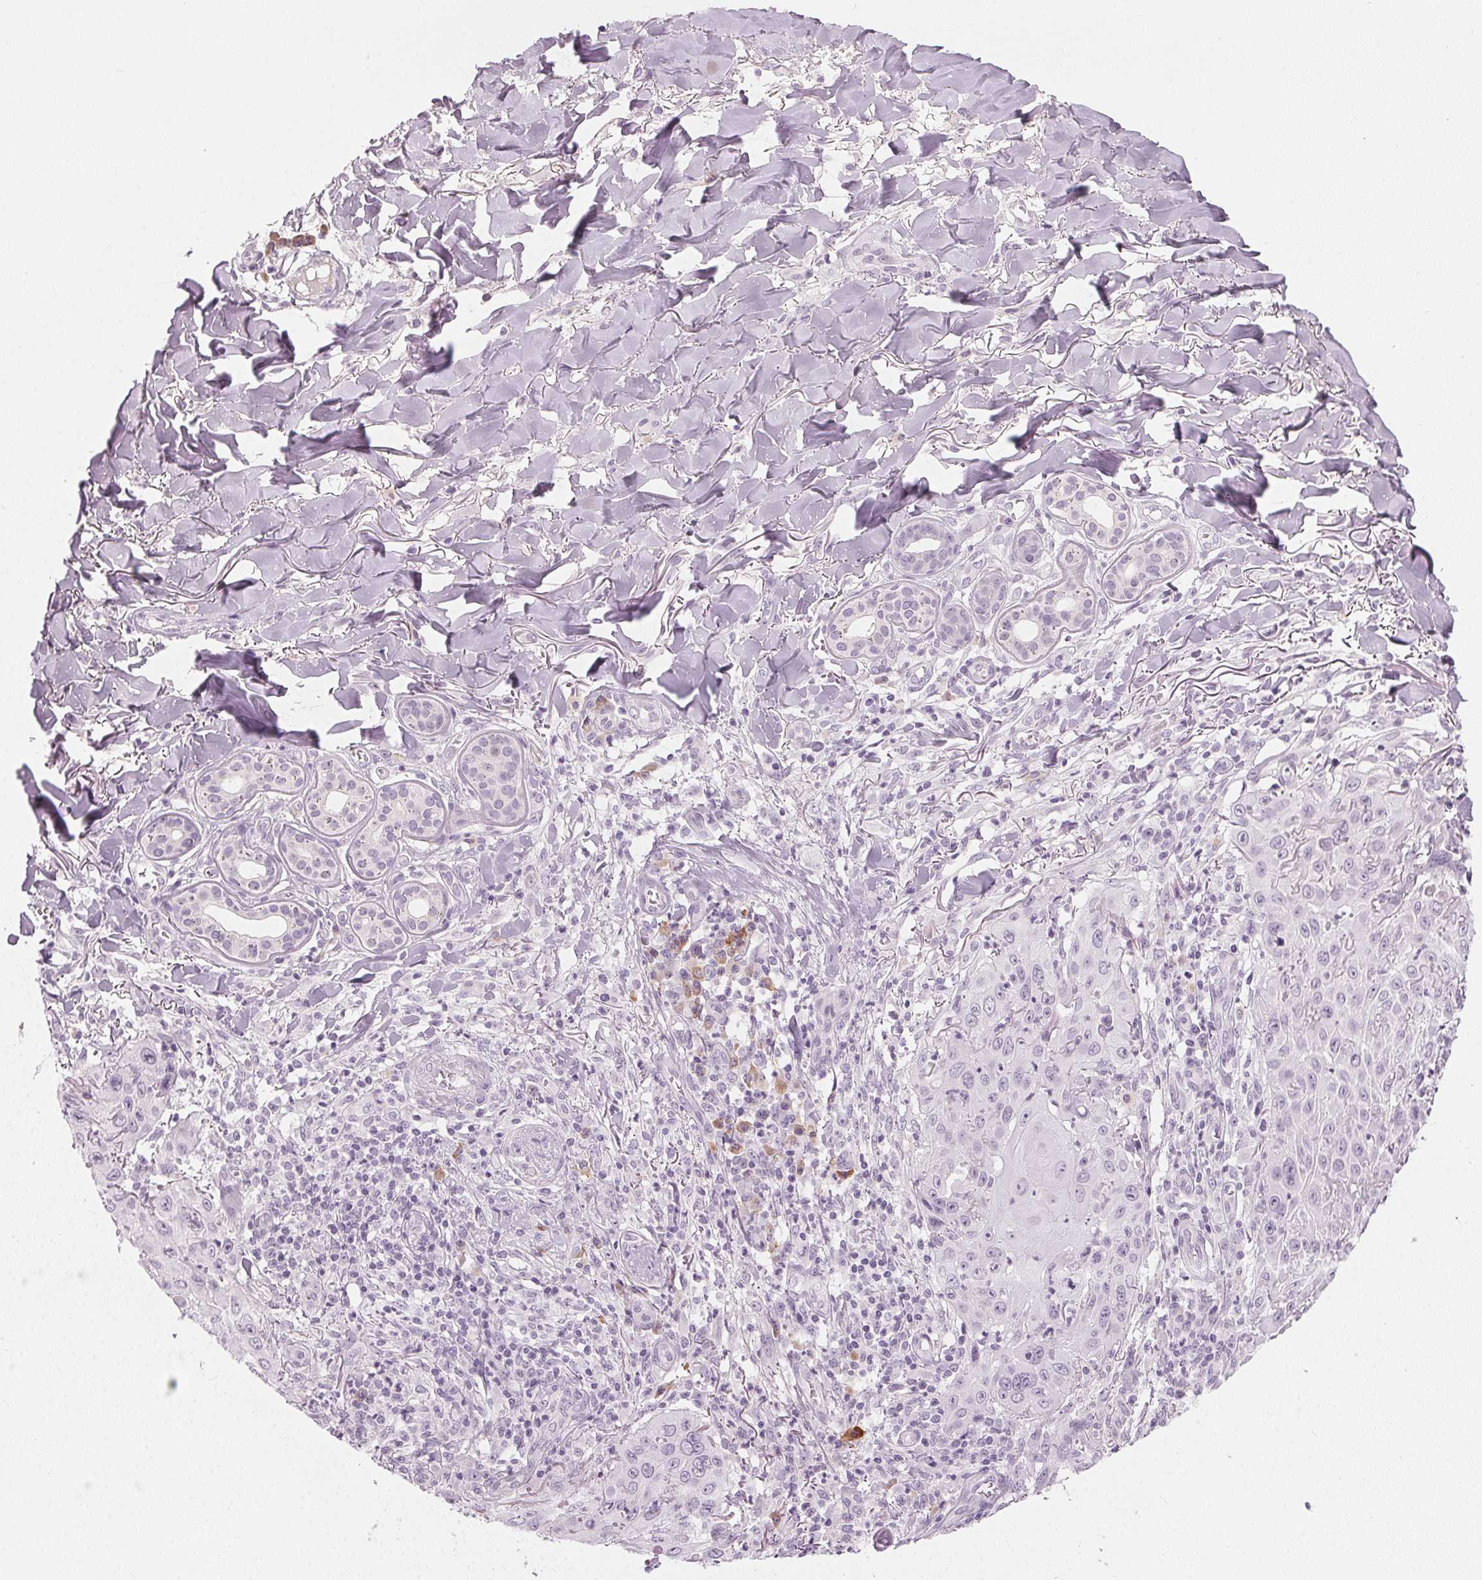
{"staining": {"intensity": "negative", "quantity": "none", "location": "none"}, "tissue": "skin cancer", "cell_type": "Tumor cells", "image_type": "cancer", "snomed": [{"axis": "morphology", "description": "Squamous cell carcinoma, NOS"}, {"axis": "topography", "description": "Skin"}], "caption": "Human skin cancer stained for a protein using immunohistochemistry (IHC) demonstrates no expression in tumor cells.", "gene": "HSF5", "patient": {"sex": "male", "age": 75}}